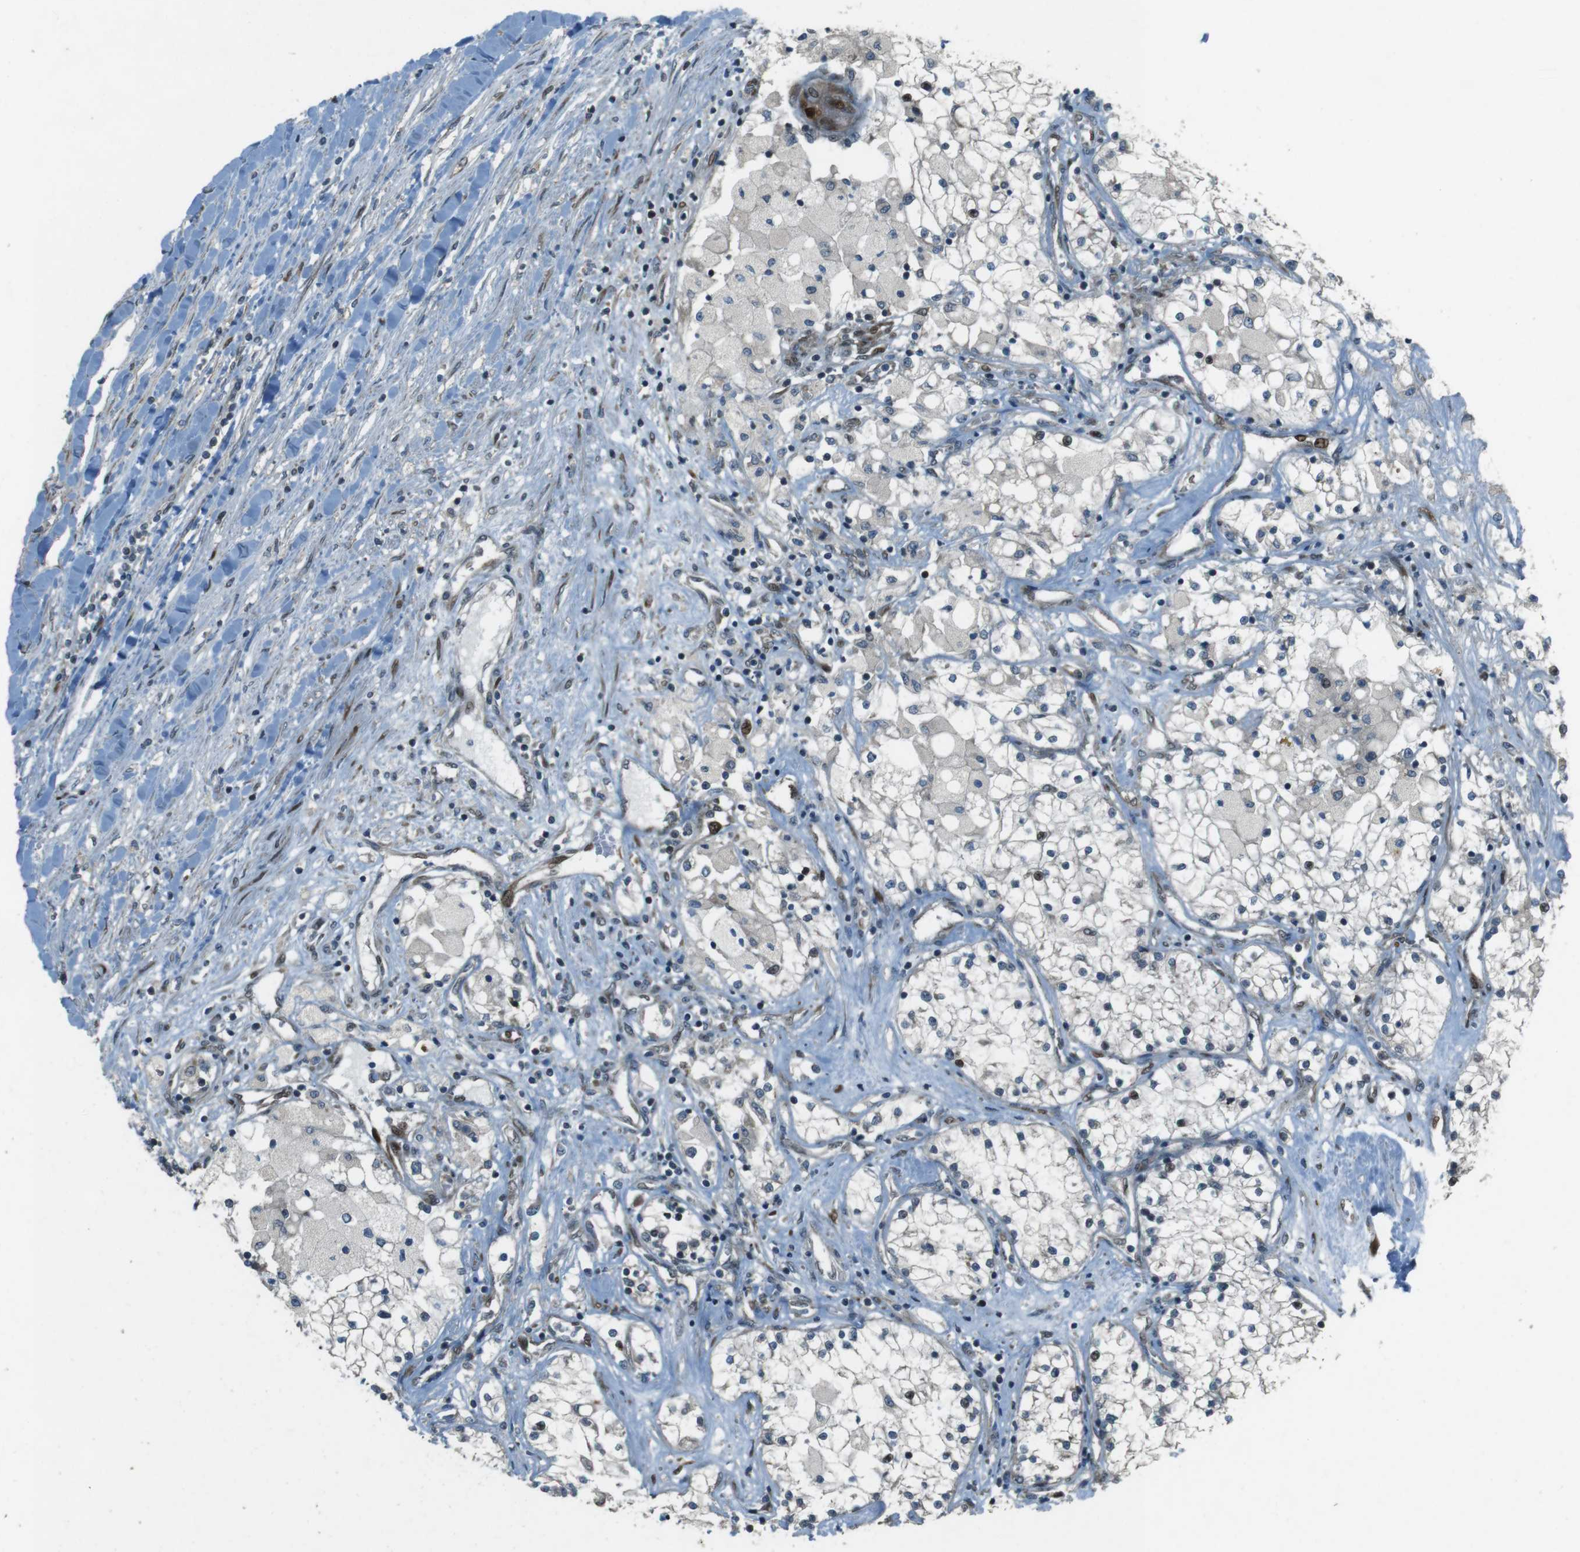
{"staining": {"intensity": "negative", "quantity": "none", "location": "none"}, "tissue": "renal cancer", "cell_type": "Tumor cells", "image_type": "cancer", "snomed": [{"axis": "morphology", "description": "Adenocarcinoma, NOS"}, {"axis": "topography", "description": "Kidney"}], "caption": "This micrograph is of renal cancer (adenocarcinoma) stained with IHC to label a protein in brown with the nuclei are counter-stained blue. There is no positivity in tumor cells. (DAB (3,3'-diaminobenzidine) immunohistochemistry visualized using brightfield microscopy, high magnification).", "gene": "ZNF330", "patient": {"sex": "male", "age": 68}}